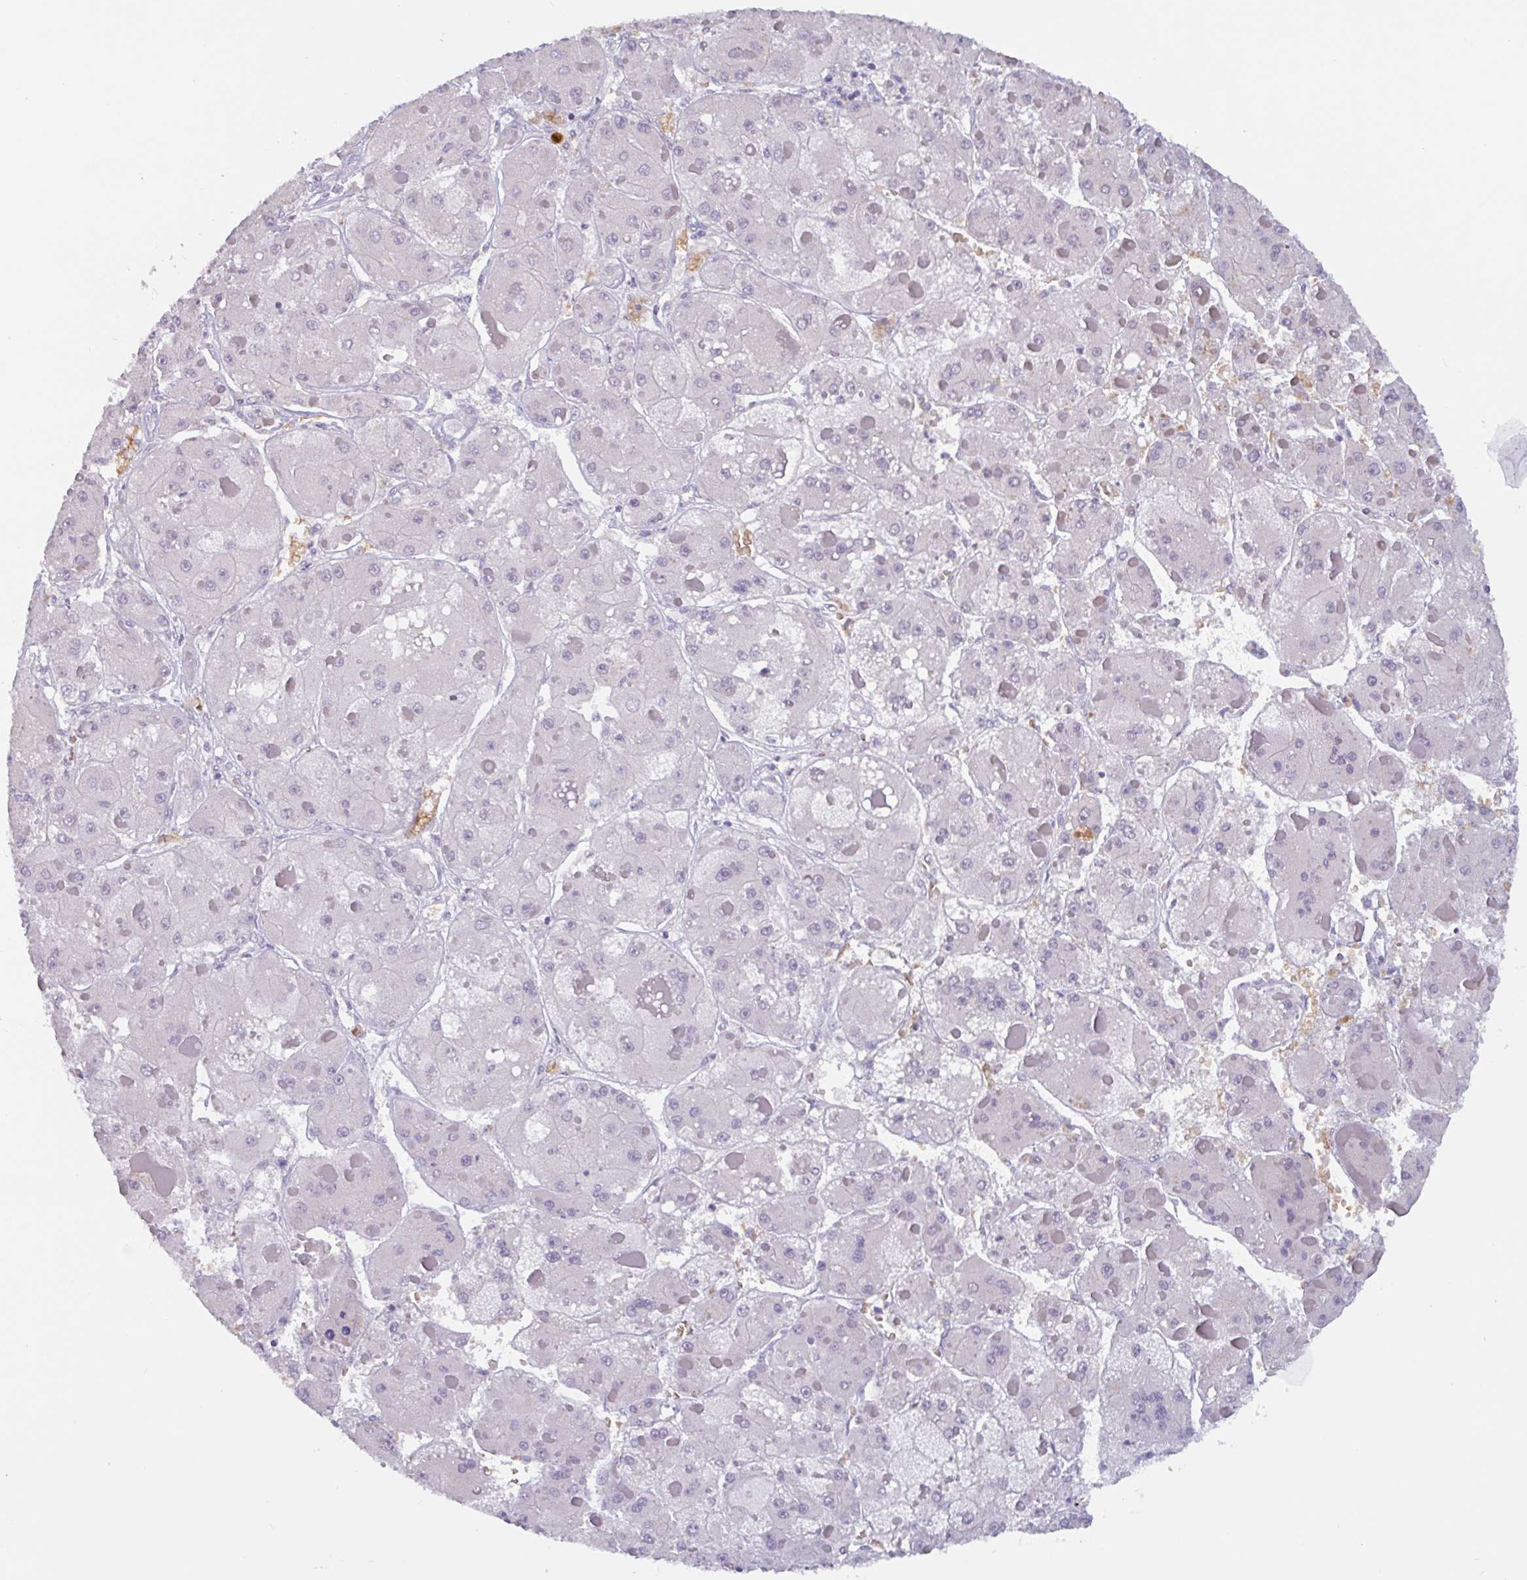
{"staining": {"intensity": "negative", "quantity": "none", "location": "none"}, "tissue": "liver cancer", "cell_type": "Tumor cells", "image_type": "cancer", "snomed": [{"axis": "morphology", "description": "Carcinoma, Hepatocellular, NOS"}, {"axis": "topography", "description": "Liver"}], "caption": "This is an IHC micrograph of hepatocellular carcinoma (liver). There is no staining in tumor cells.", "gene": "RHAG", "patient": {"sex": "female", "age": 73}}